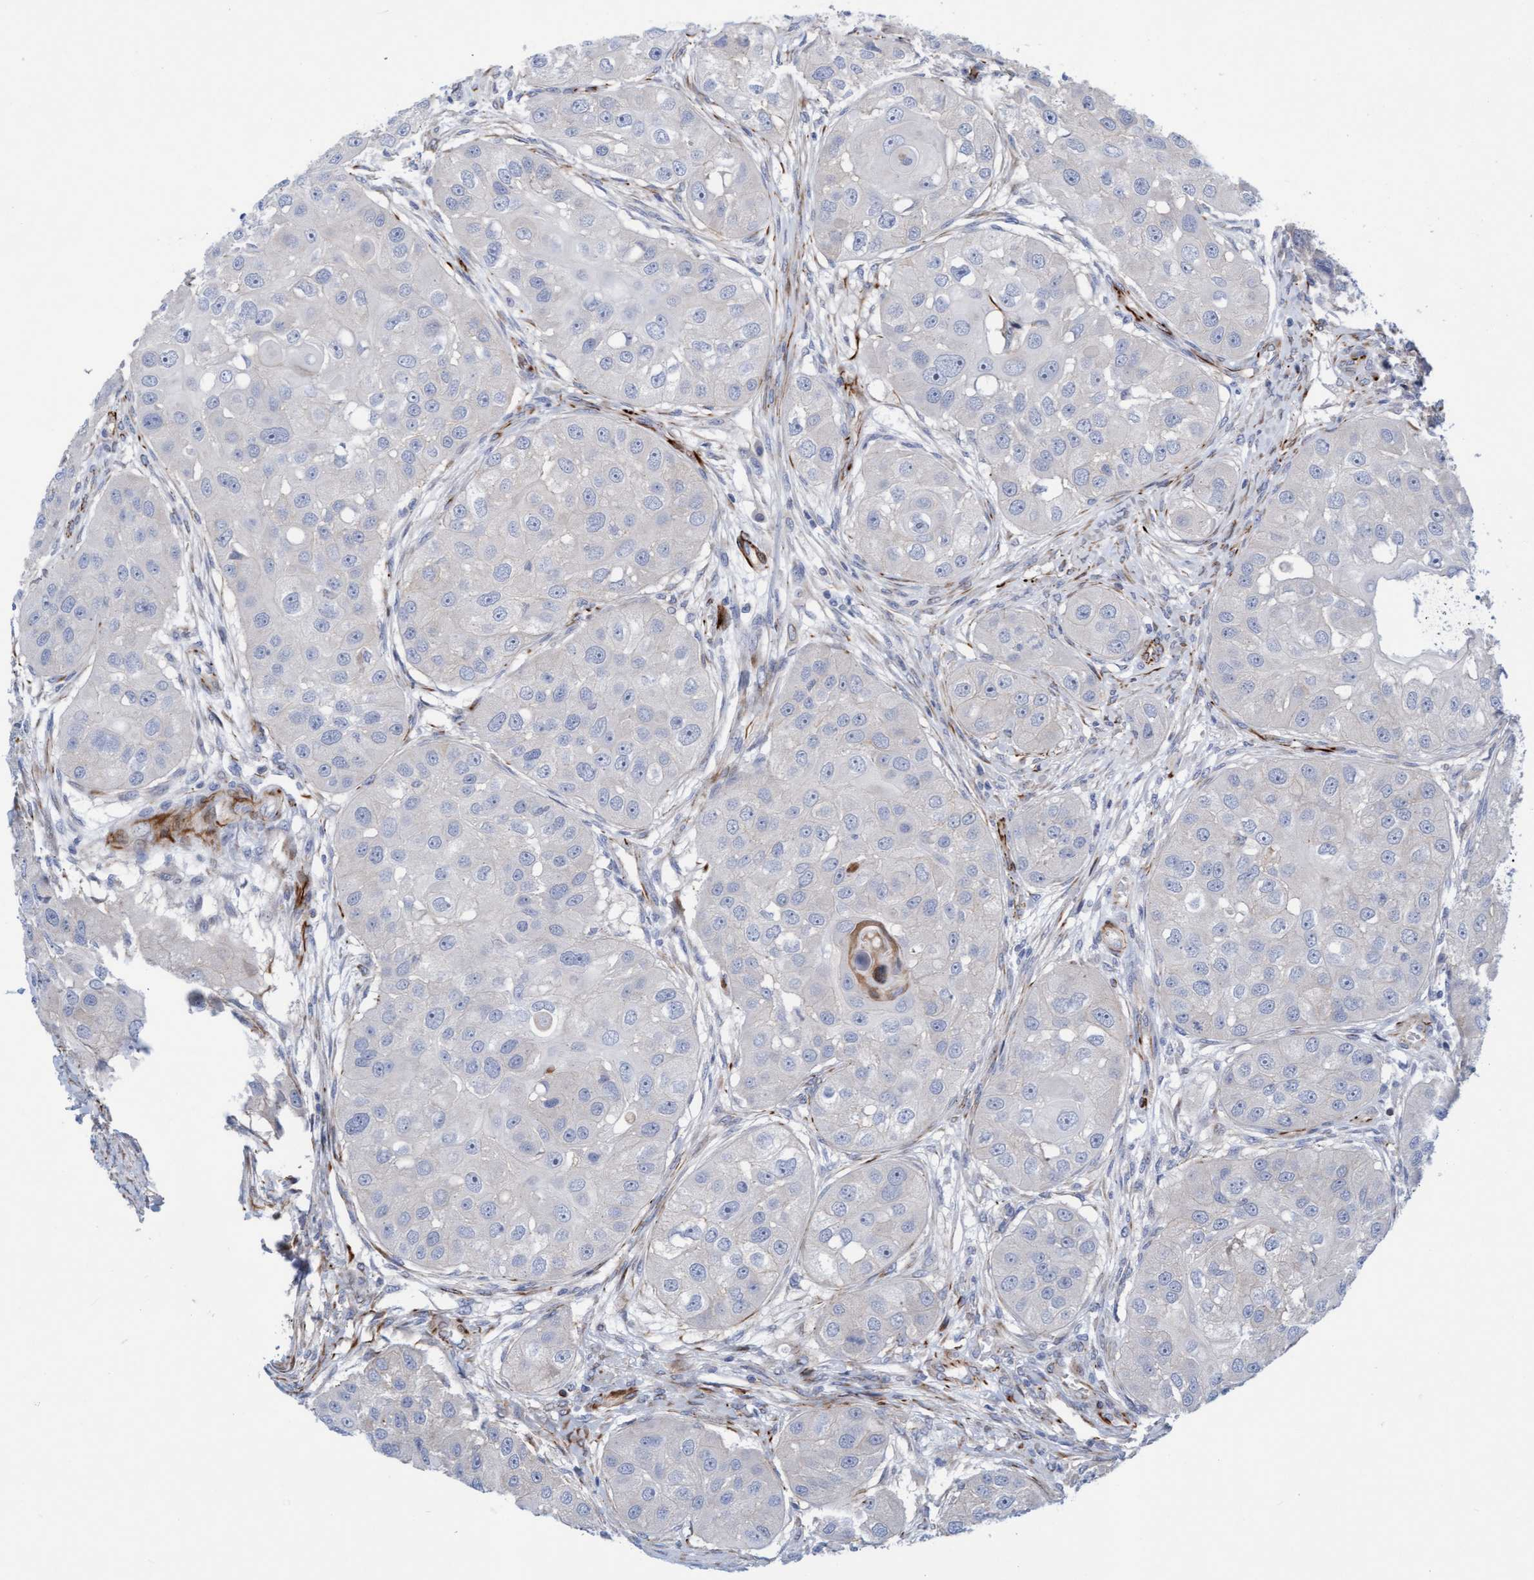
{"staining": {"intensity": "negative", "quantity": "none", "location": "none"}, "tissue": "head and neck cancer", "cell_type": "Tumor cells", "image_type": "cancer", "snomed": [{"axis": "morphology", "description": "Normal tissue, NOS"}, {"axis": "morphology", "description": "Squamous cell carcinoma, NOS"}, {"axis": "topography", "description": "Skeletal muscle"}, {"axis": "topography", "description": "Head-Neck"}], "caption": "High magnification brightfield microscopy of squamous cell carcinoma (head and neck) stained with DAB (3,3'-diaminobenzidine) (brown) and counterstained with hematoxylin (blue): tumor cells show no significant expression.", "gene": "POLG2", "patient": {"sex": "male", "age": 51}}